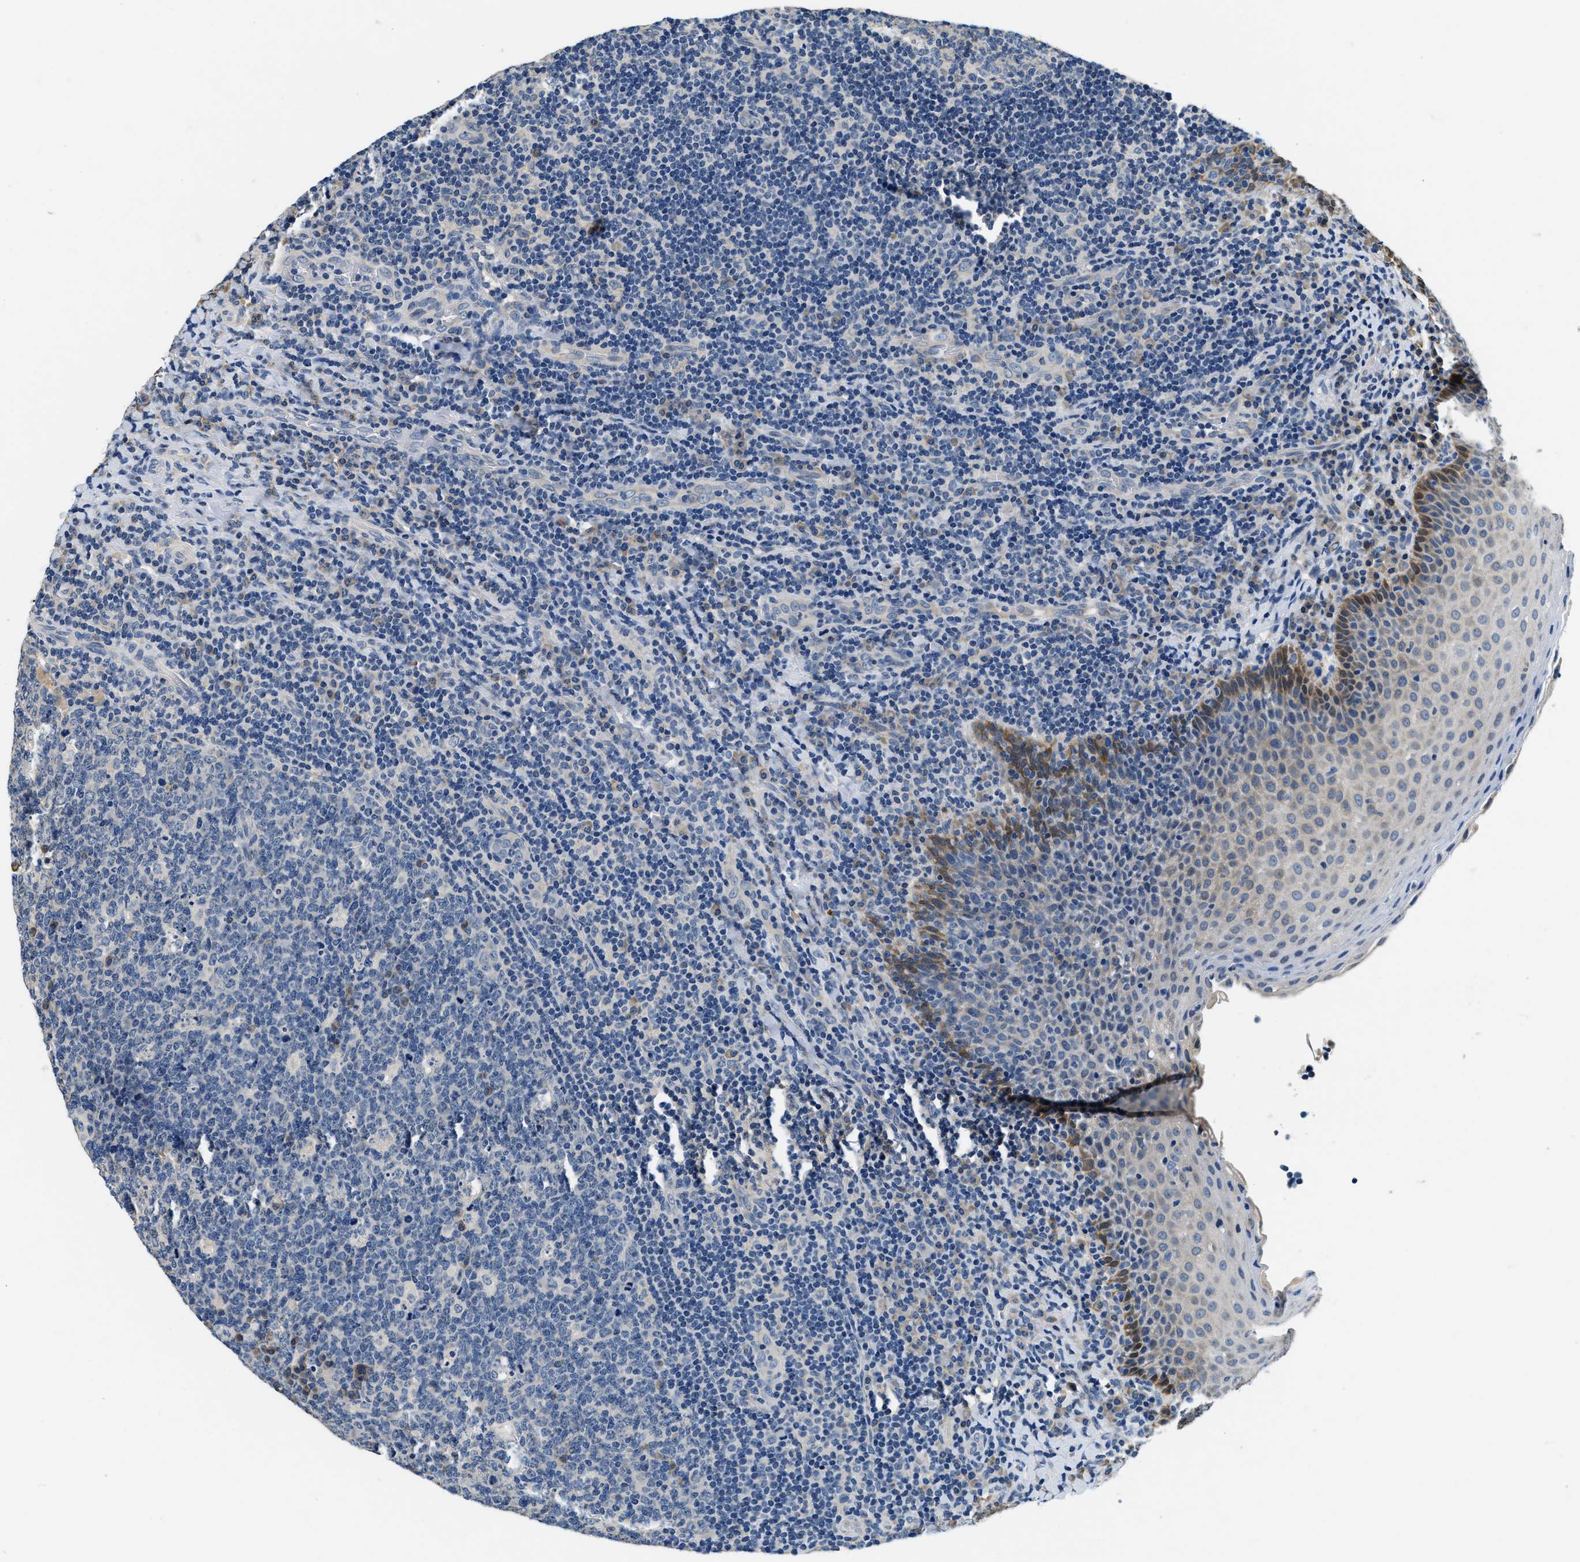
{"staining": {"intensity": "weak", "quantity": "<25%", "location": "cytoplasmic/membranous"}, "tissue": "tonsil", "cell_type": "Germinal center cells", "image_type": "normal", "snomed": [{"axis": "morphology", "description": "Normal tissue, NOS"}, {"axis": "topography", "description": "Tonsil"}], "caption": "Immunohistochemistry image of benign human tonsil stained for a protein (brown), which displays no staining in germinal center cells. (Brightfield microscopy of DAB (3,3'-diaminobenzidine) immunohistochemistry (IHC) at high magnification).", "gene": "ALDH3A2", "patient": {"sex": "male", "age": 17}}